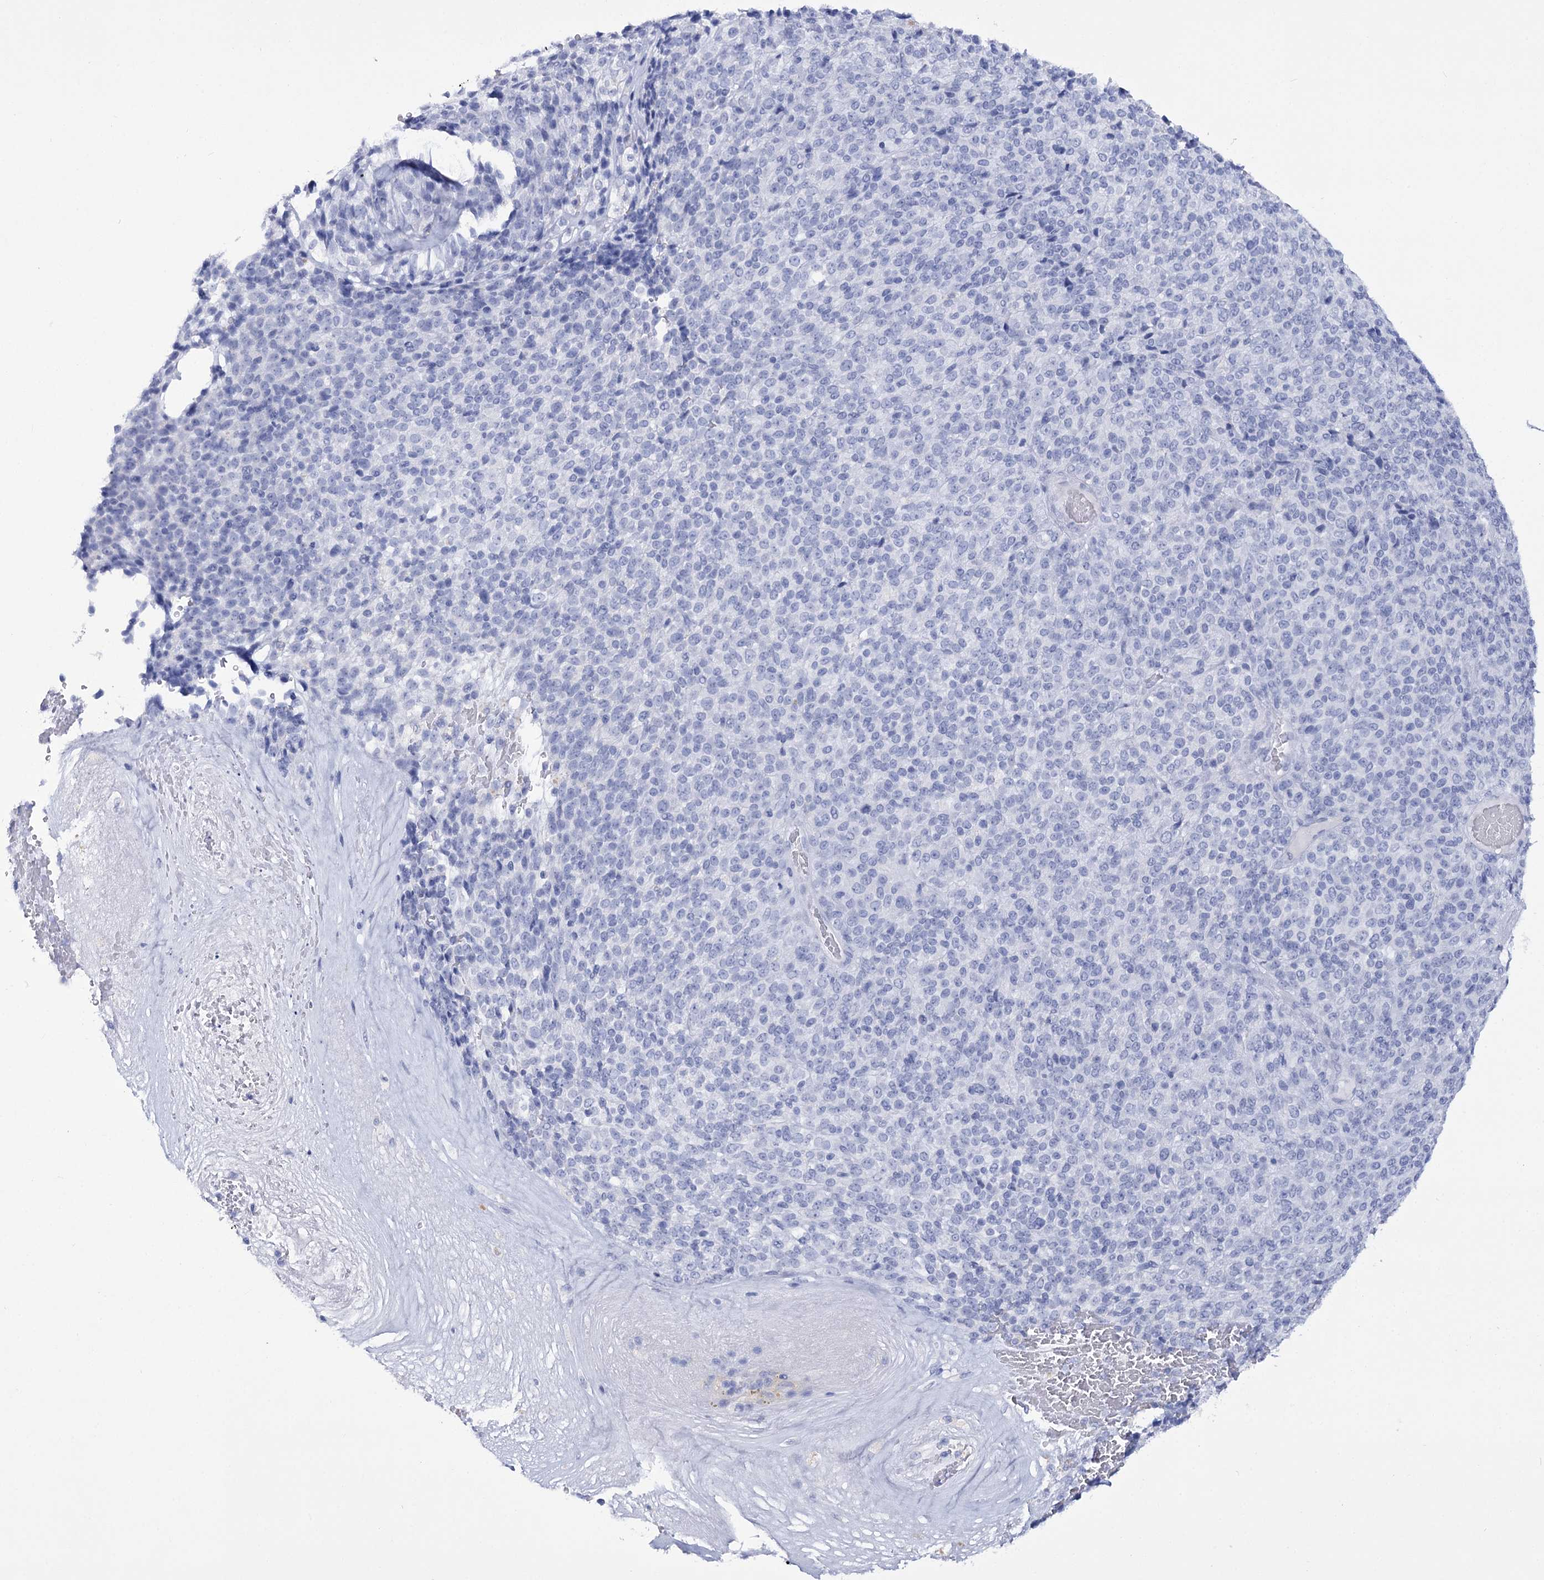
{"staining": {"intensity": "negative", "quantity": "none", "location": "none"}, "tissue": "melanoma", "cell_type": "Tumor cells", "image_type": "cancer", "snomed": [{"axis": "morphology", "description": "Malignant melanoma, Metastatic site"}, {"axis": "topography", "description": "Brain"}], "caption": "Tumor cells are negative for protein expression in human melanoma.", "gene": "RNF186", "patient": {"sex": "female", "age": 56}}